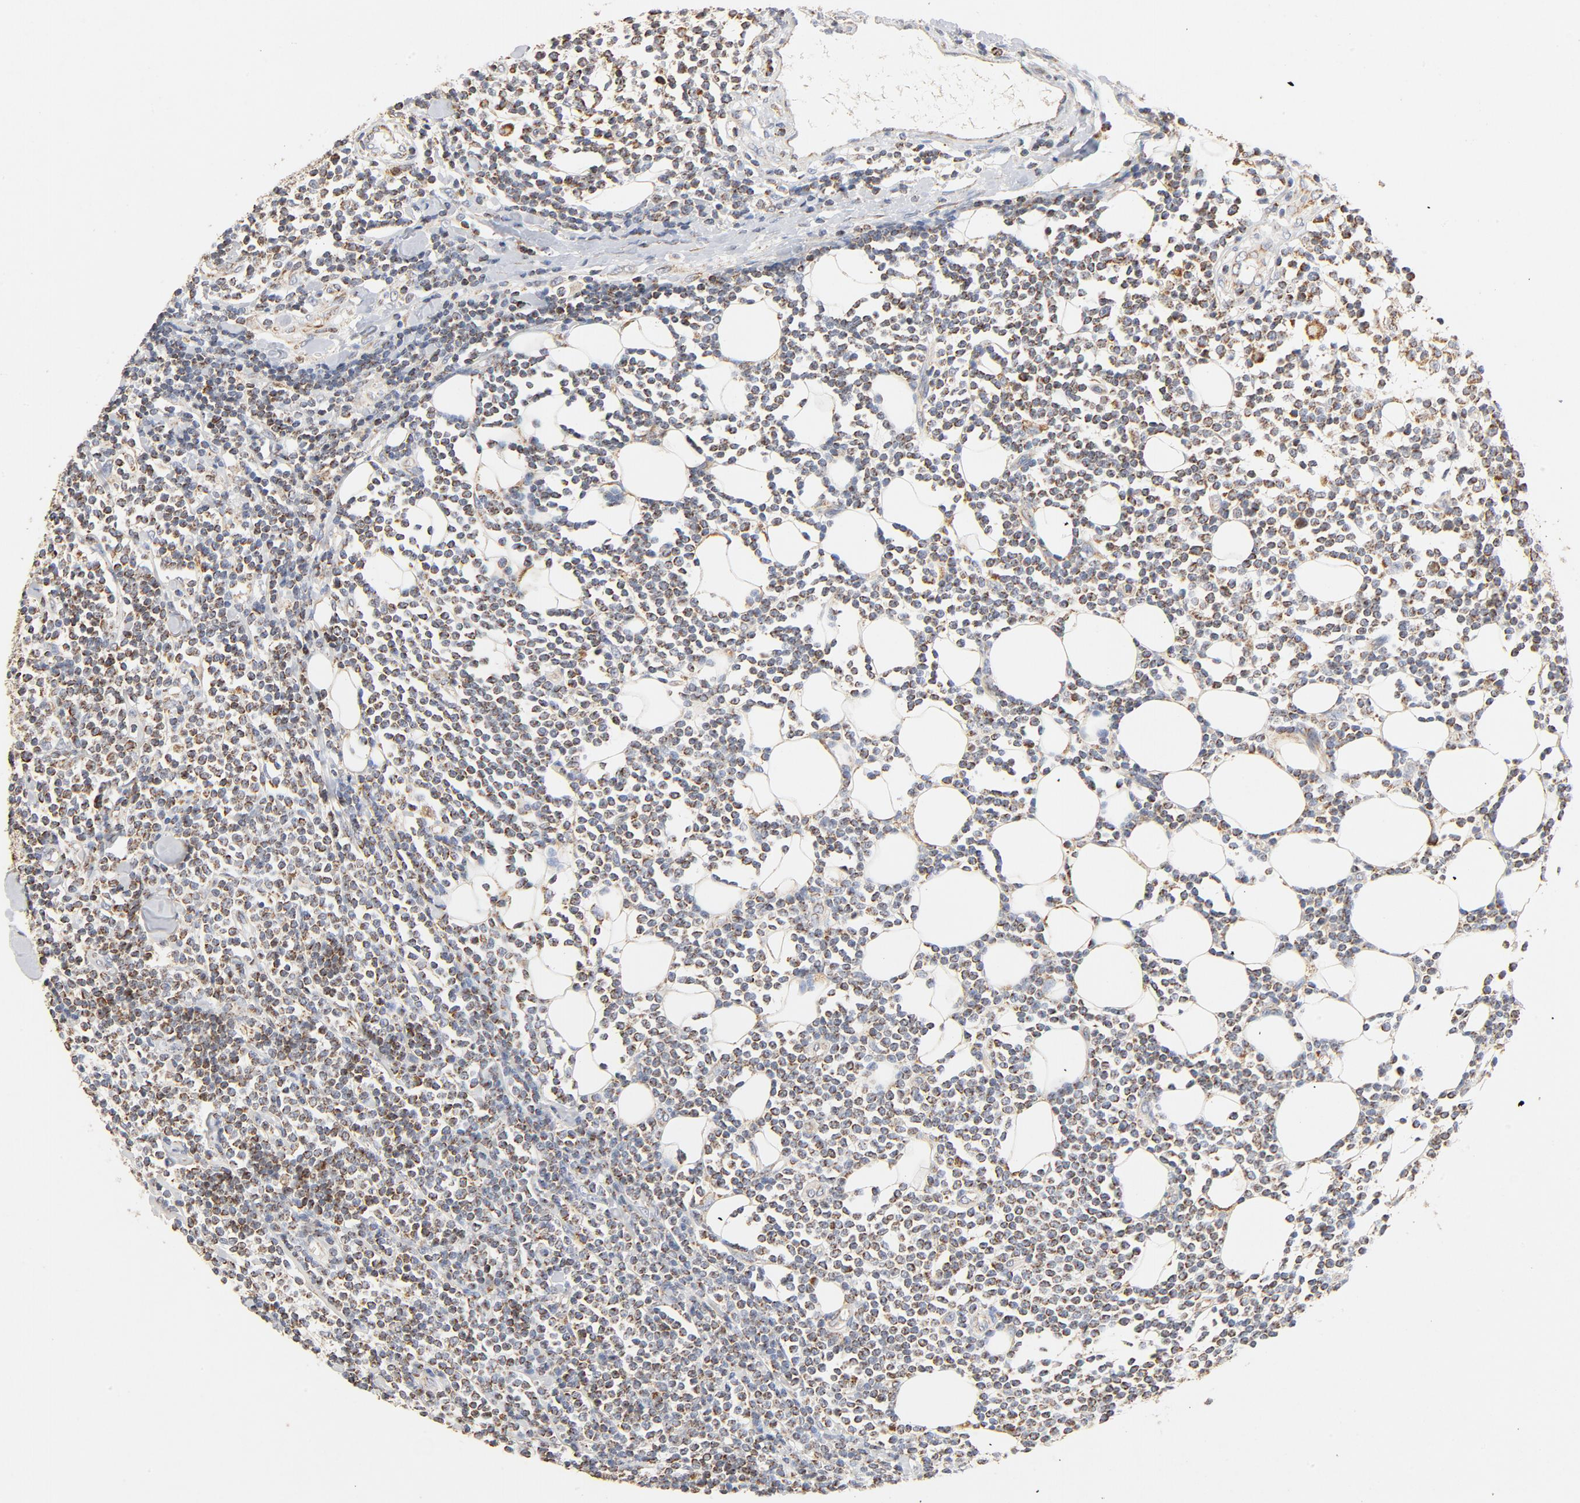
{"staining": {"intensity": "moderate", "quantity": "25%-75%", "location": "cytoplasmic/membranous"}, "tissue": "lymphoma", "cell_type": "Tumor cells", "image_type": "cancer", "snomed": [{"axis": "morphology", "description": "Malignant lymphoma, non-Hodgkin's type, Low grade"}, {"axis": "topography", "description": "Soft tissue"}], "caption": "Malignant lymphoma, non-Hodgkin's type (low-grade) was stained to show a protein in brown. There is medium levels of moderate cytoplasmic/membranous staining in approximately 25%-75% of tumor cells.", "gene": "COX4I1", "patient": {"sex": "male", "age": 92}}